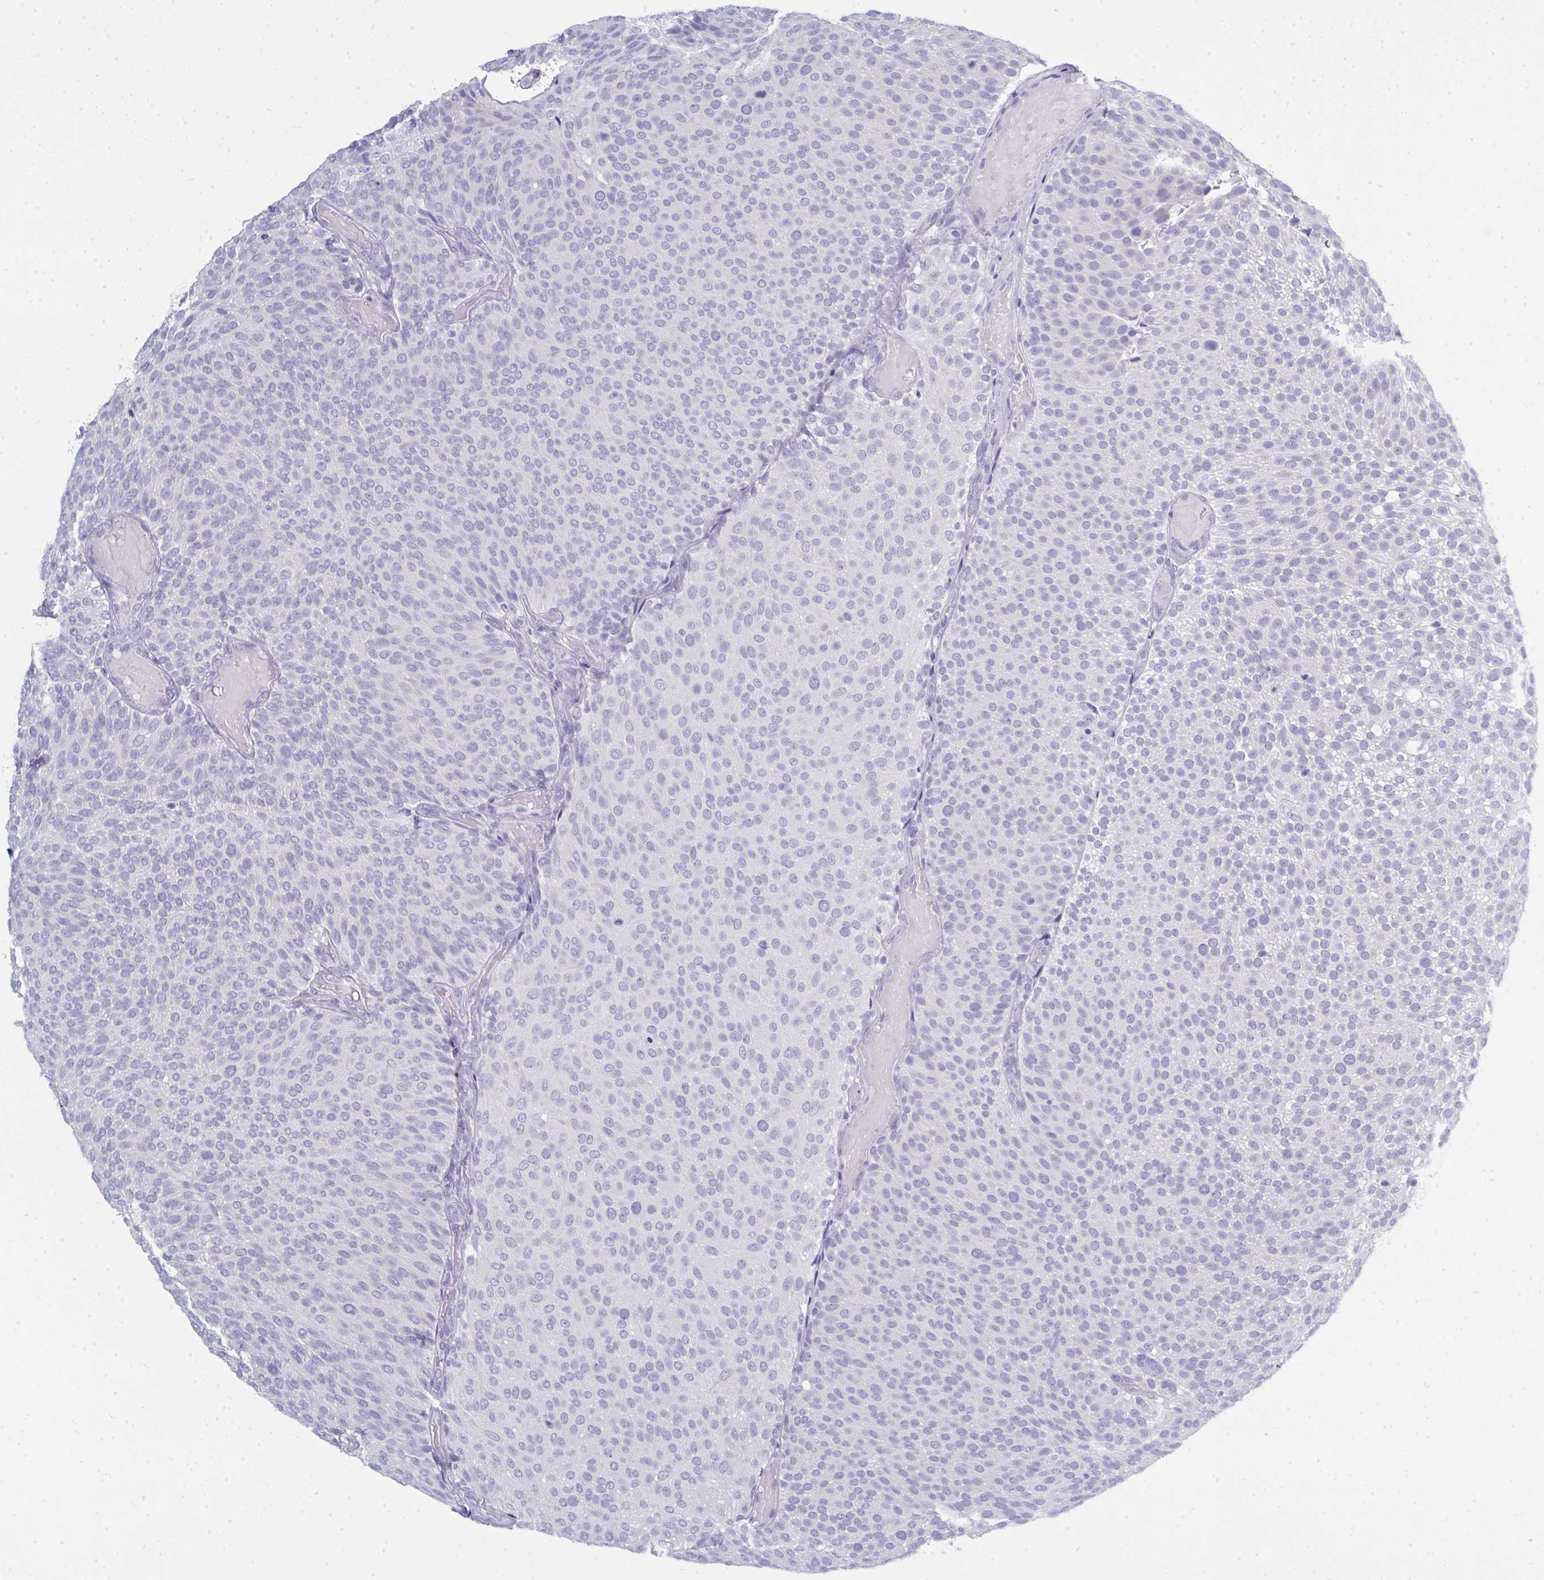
{"staining": {"intensity": "negative", "quantity": "none", "location": "none"}, "tissue": "urothelial cancer", "cell_type": "Tumor cells", "image_type": "cancer", "snomed": [{"axis": "morphology", "description": "Urothelial carcinoma, Low grade"}, {"axis": "topography", "description": "Urinary bladder"}], "caption": "DAB (3,3'-diaminobenzidine) immunohistochemical staining of low-grade urothelial carcinoma reveals no significant expression in tumor cells. (Immunohistochemistry, brightfield microscopy, high magnification).", "gene": "QDPR", "patient": {"sex": "male", "age": 78}}